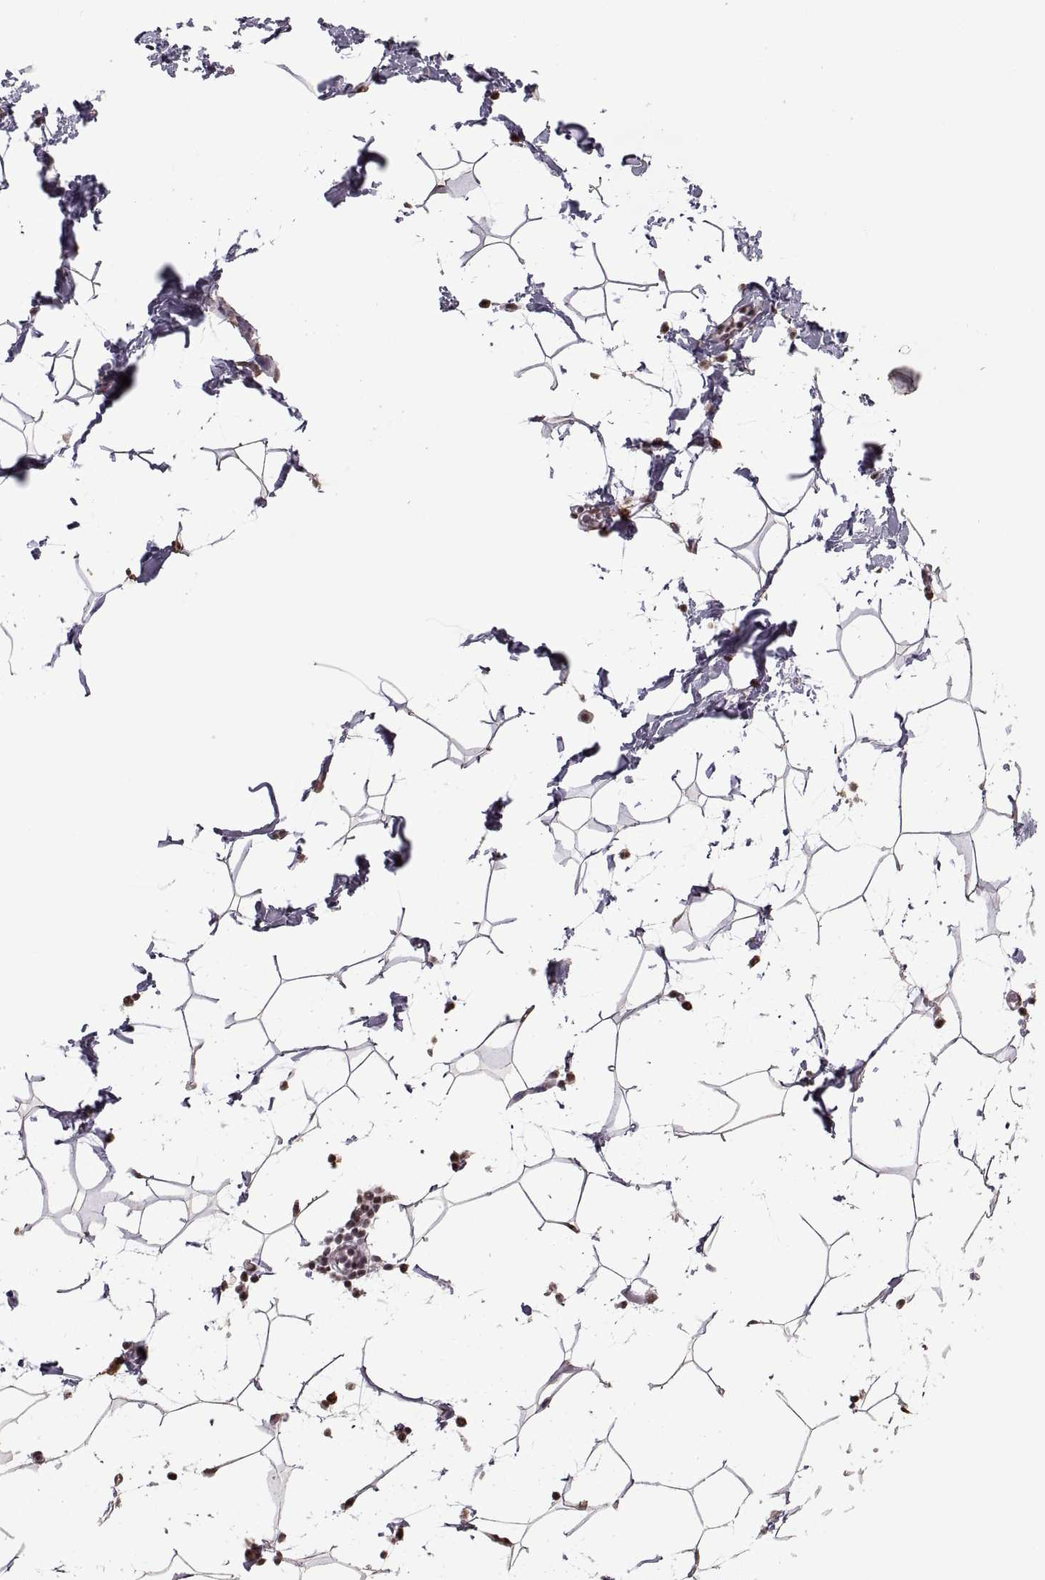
{"staining": {"intensity": "negative", "quantity": "none", "location": "none"}, "tissue": "breast", "cell_type": "Adipocytes", "image_type": "normal", "snomed": [{"axis": "morphology", "description": "Normal tissue, NOS"}, {"axis": "topography", "description": "Breast"}], "caption": "Adipocytes show no significant staining in normal breast.", "gene": "PALS1", "patient": {"sex": "female", "age": 32}}